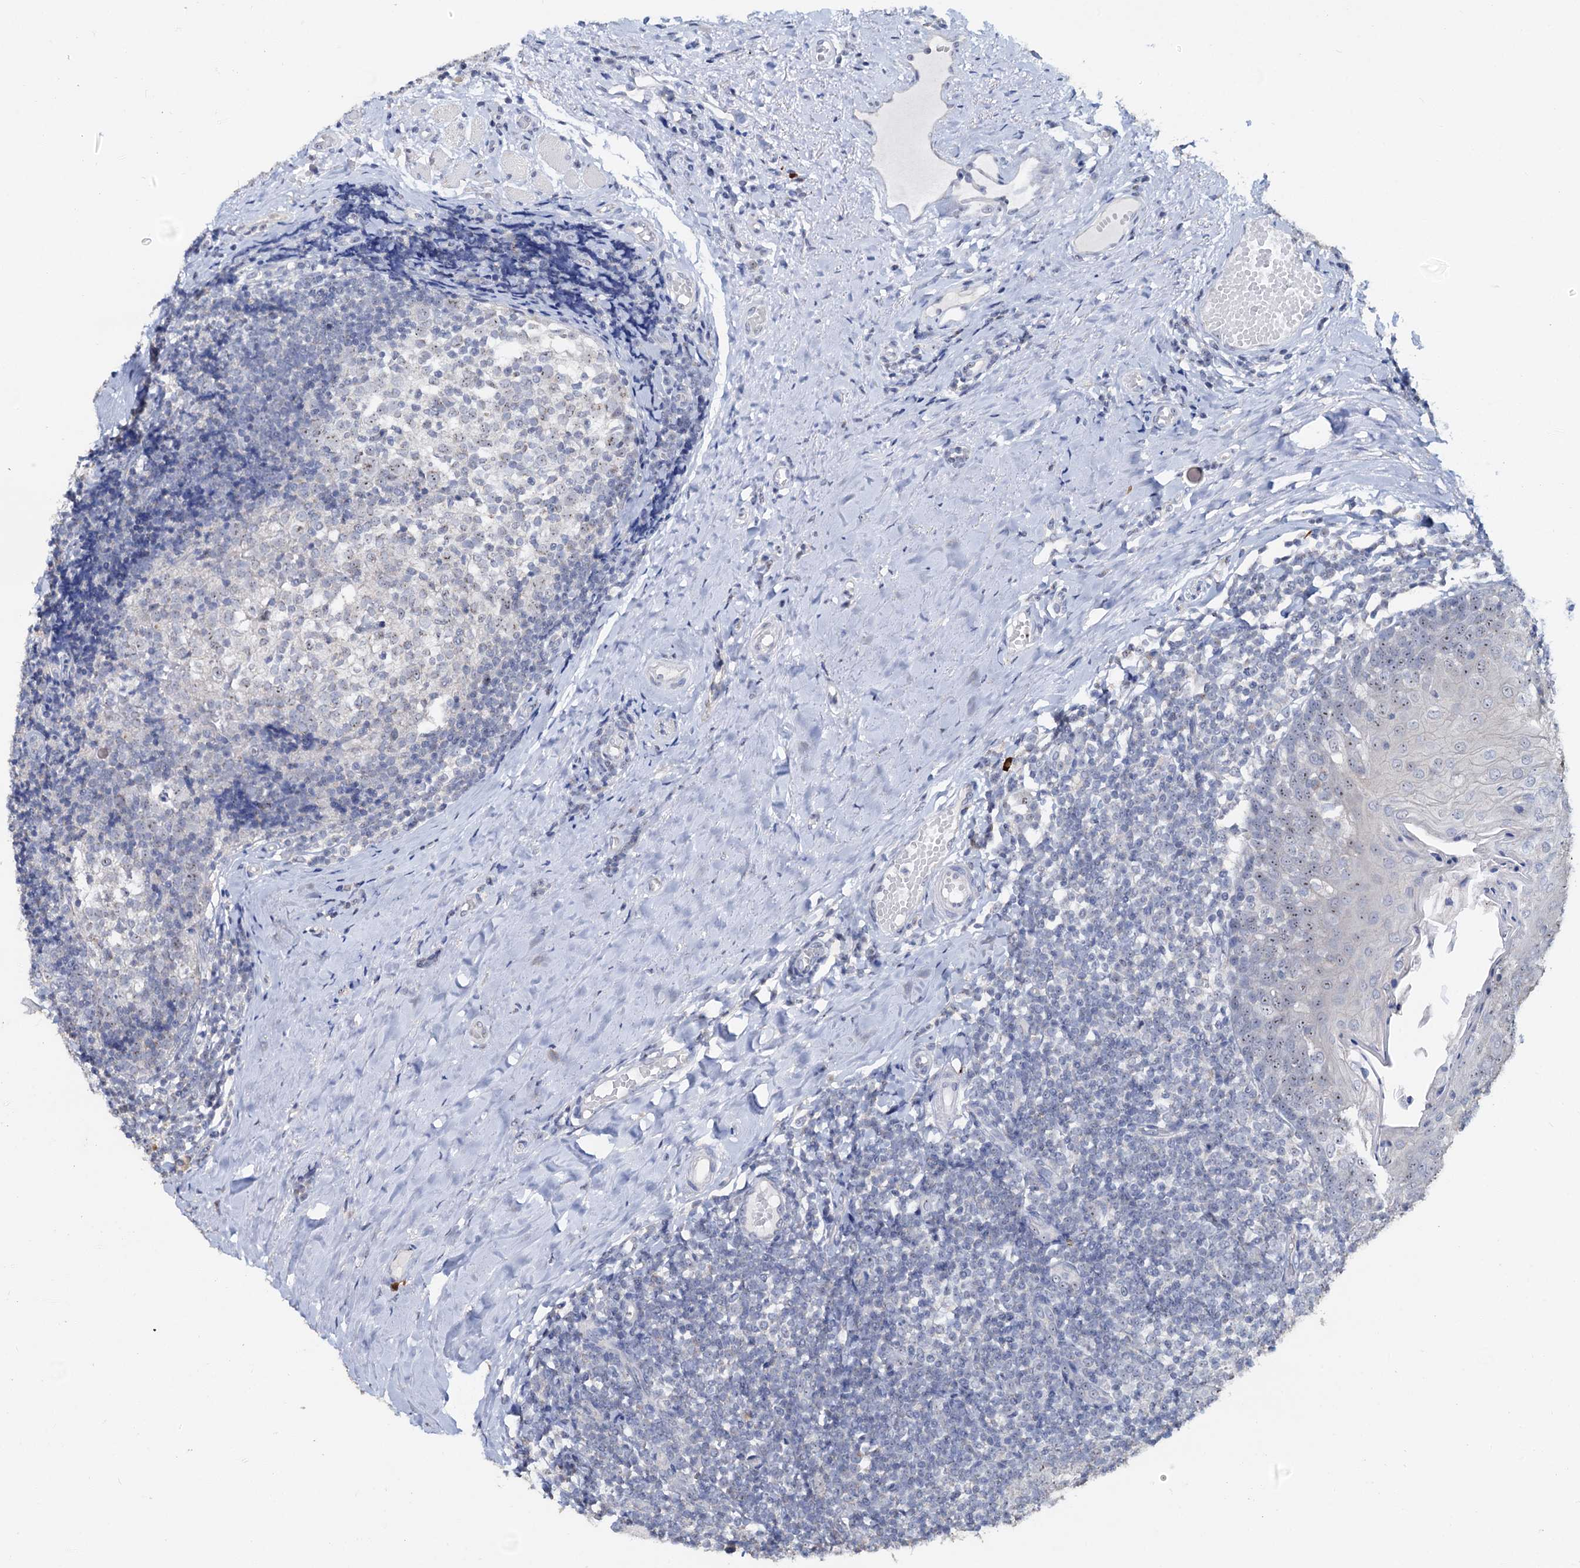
{"staining": {"intensity": "weak", "quantity": "<25%", "location": "nuclear"}, "tissue": "tonsil", "cell_type": "Germinal center cells", "image_type": "normal", "snomed": [{"axis": "morphology", "description": "Normal tissue, NOS"}, {"axis": "topography", "description": "Tonsil"}], "caption": "Immunohistochemical staining of unremarkable tonsil shows no significant staining in germinal center cells. (Stains: DAB IHC with hematoxylin counter stain, Microscopy: brightfield microscopy at high magnification).", "gene": "C2CD3", "patient": {"sex": "female", "age": 19}}